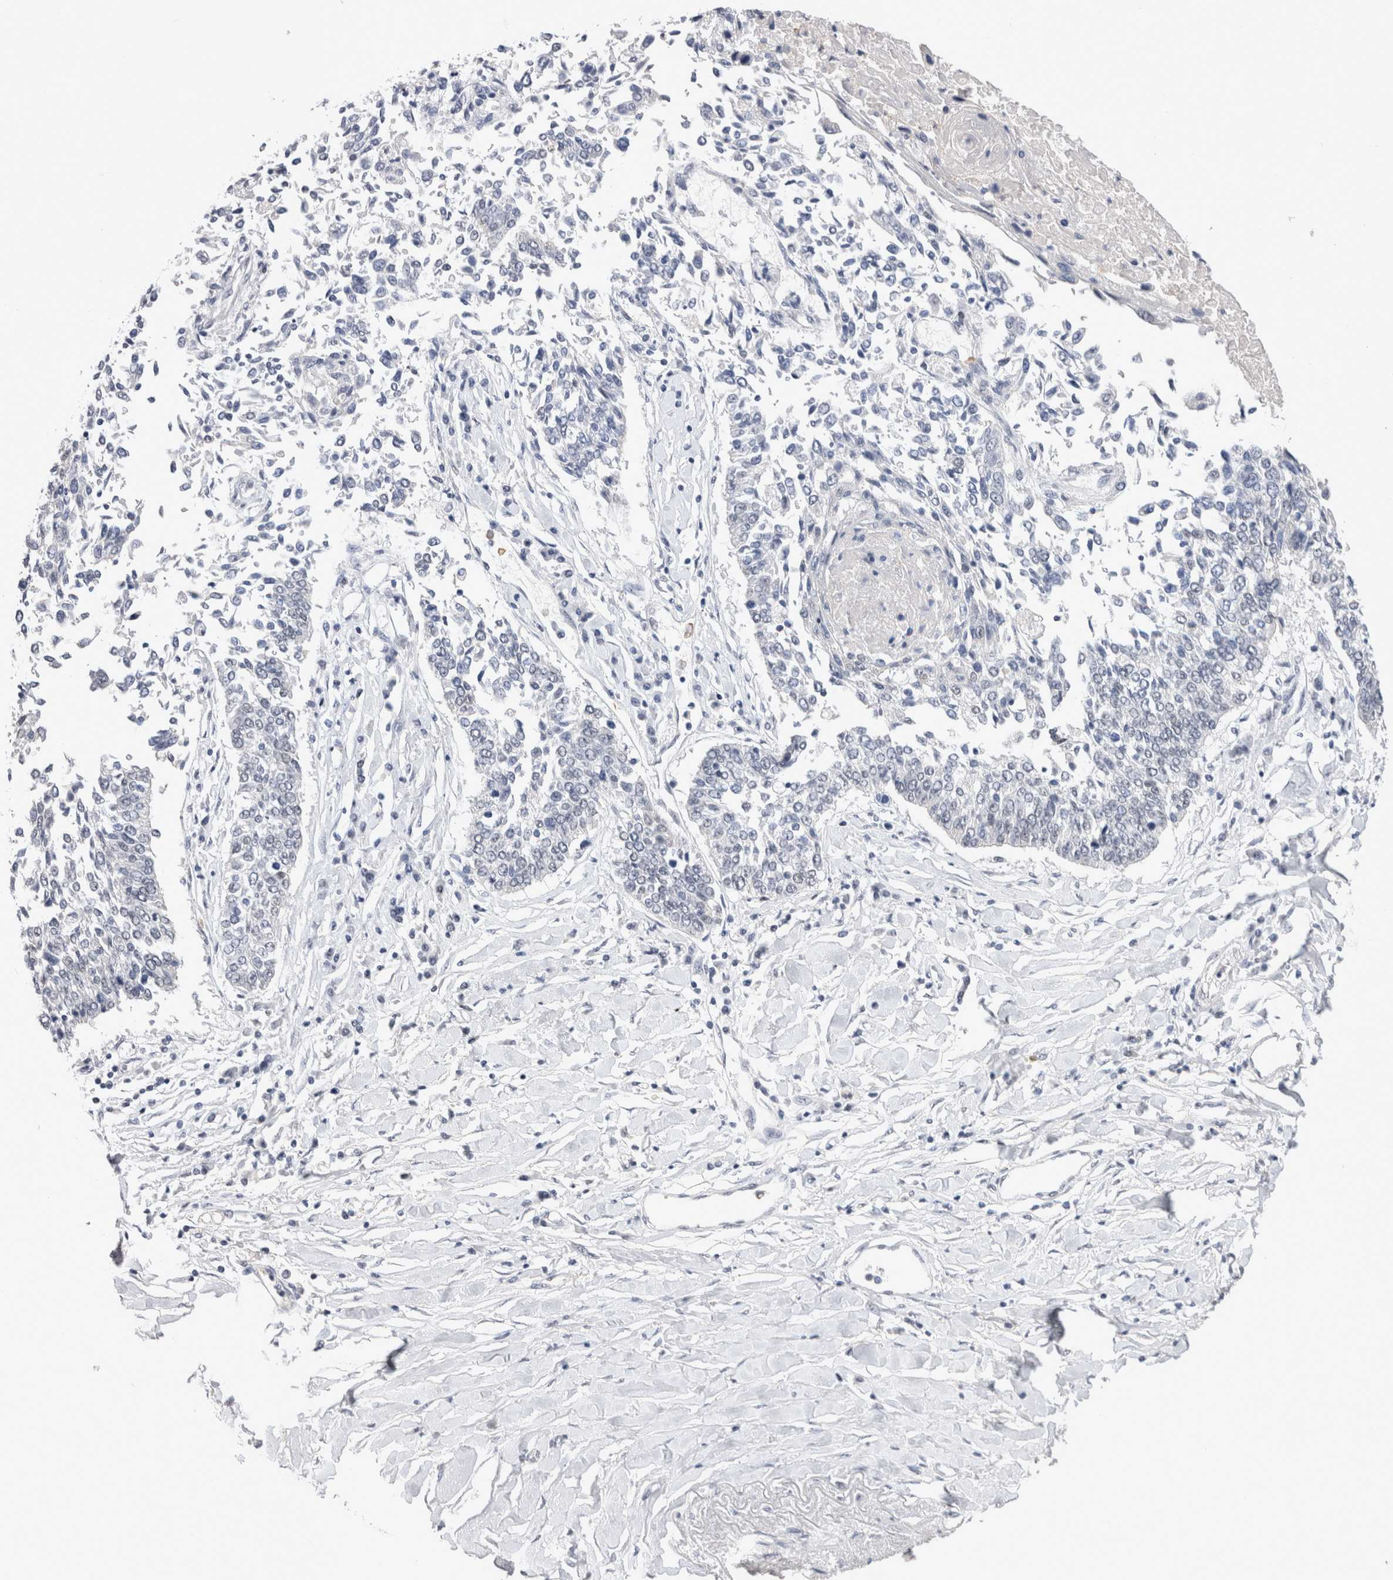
{"staining": {"intensity": "negative", "quantity": "none", "location": "none"}, "tissue": "lung cancer", "cell_type": "Tumor cells", "image_type": "cancer", "snomed": [{"axis": "morphology", "description": "Normal tissue, NOS"}, {"axis": "morphology", "description": "Squamous cell carcinoma, NOS"}, {"axis": "topography", "description": "Cartilage tissue"}, {"axis": "topography", "description": "Bronchus"}, {"axis": "topography", "description": "Lung"}, {"axis": "topography", "description": "Peripheral nerve tissue"}], "caption": "A high-resolution histopathology image shows IHC staining of lung cancer, which displays no significant expression in tumor cells. The staining is performed using DAB (3,3'-diaminobenzidine) brown chromogen with nuclei counter-stained in using hematoxylin.", "gene": "RBM6", "patient": {"sex": "female", "age": 49}}